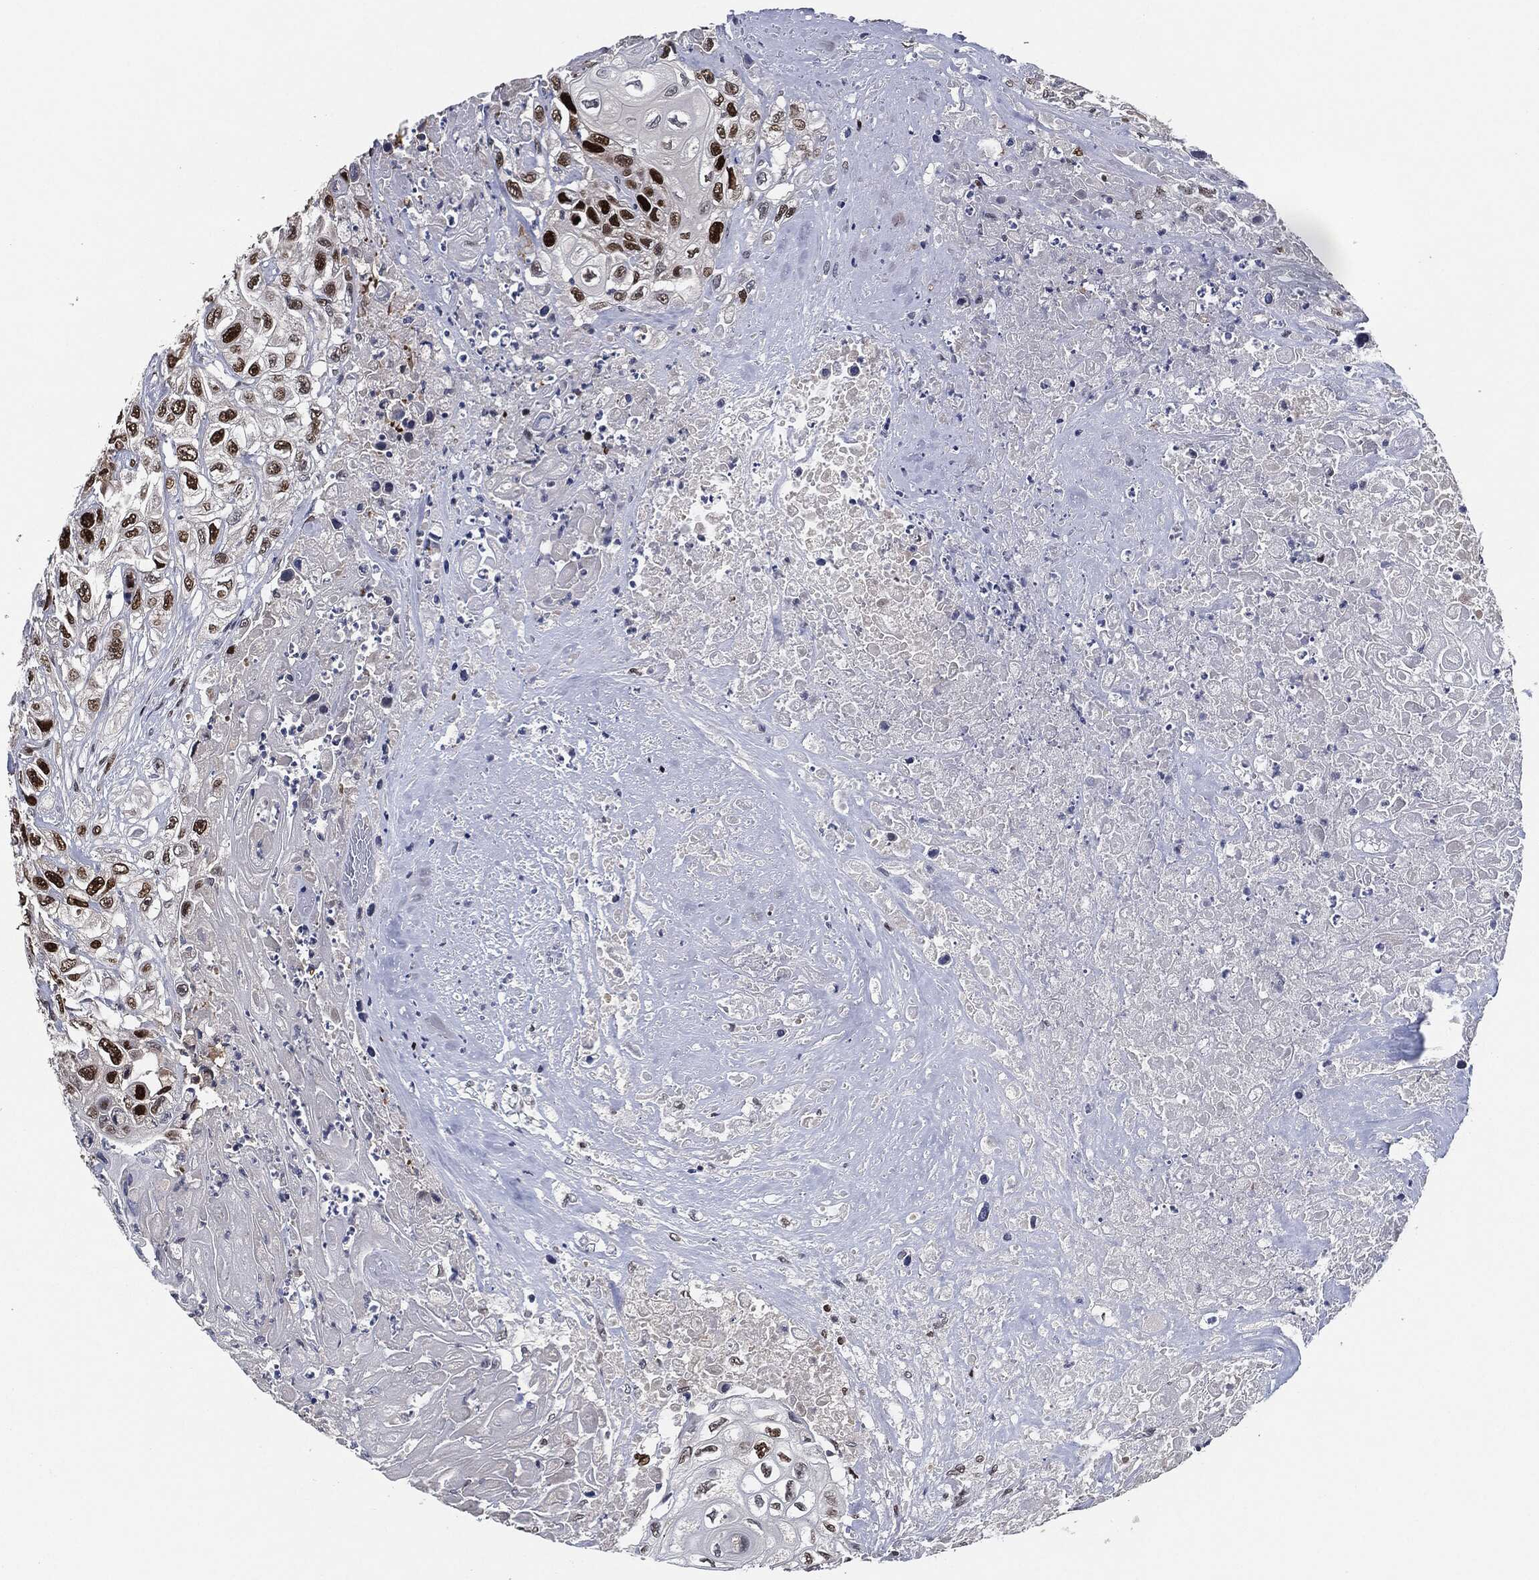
{"staining": {"intensity": "strong", "quantity": ">75%", "location": "nuclear"}, "tissue": "urothelial cancer", "cell_type": "Tumor cells", "image_type": "cancer", "snomed": [{"axis": "morphology", "description": "Urothelial carcinoma, High grade"}, {"axis": "topography", "description": "Urinary bladder"}], "caption": "Immunohistochemical staining of urothelial cancer shows high levels of strong nuclear expression in approximately >75% of tumor cells.", "gene": "PCNA", "patient": {"sex": "female", "age": 56}}